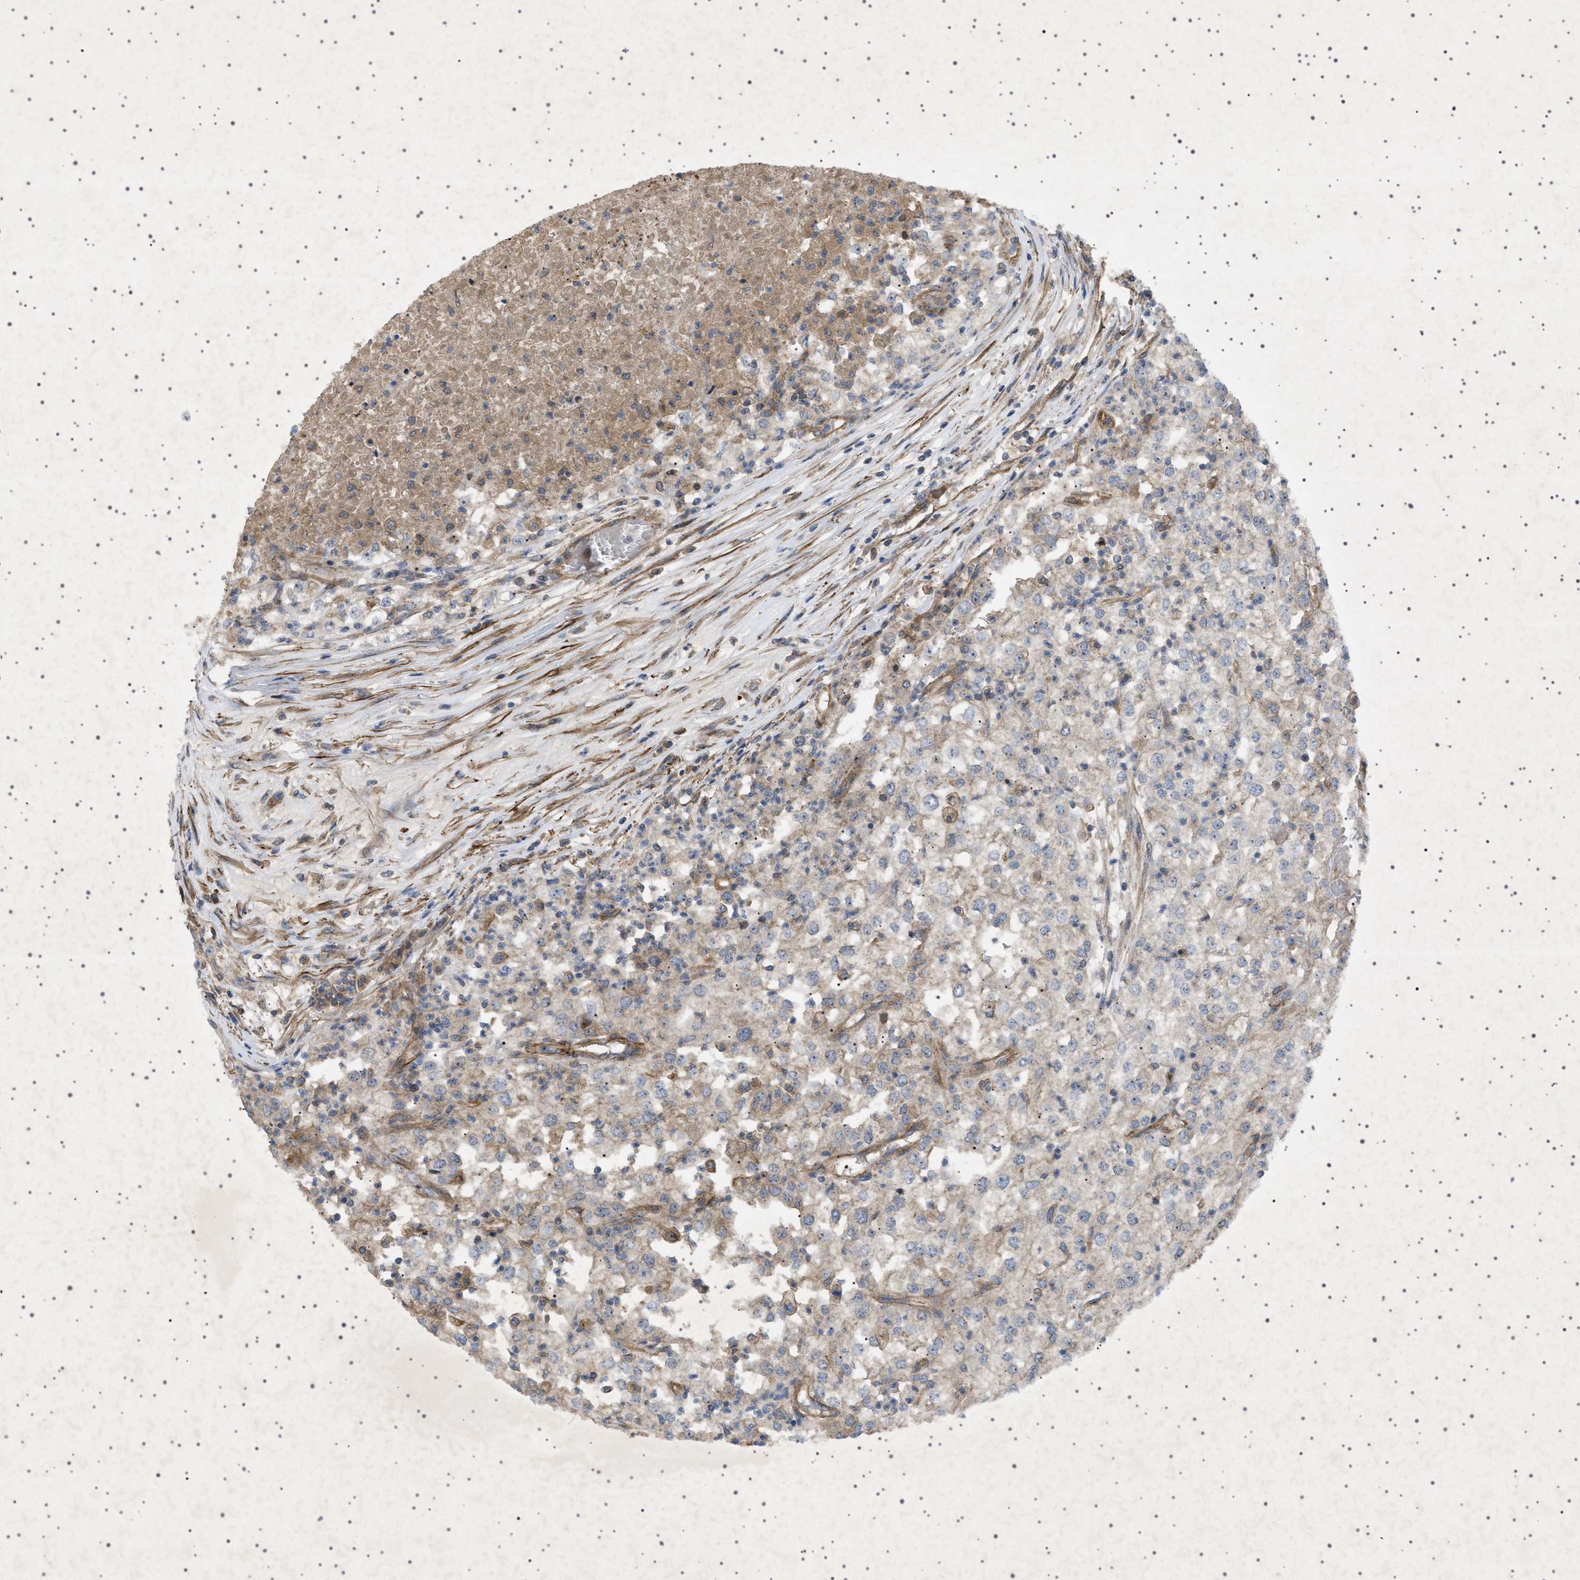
{"staining": {"intensity": "negative", "quantity": "none", "location": "none"}, "tissue": "renal cancer", "cell_type": "Tumor cells", "image_type": "cancer", "snomed": [{"axis": "morphology", "description": "Adenocarcinoma, NOS"}, {"axis": "topography", "description": "Kidney"}], "caption": "A photomicrograph of human adenocarcinoma (renal) is negative for staining in tumor cells.", "gene": "CCDC186", "patient": {"sex": "female", "age": 54}}